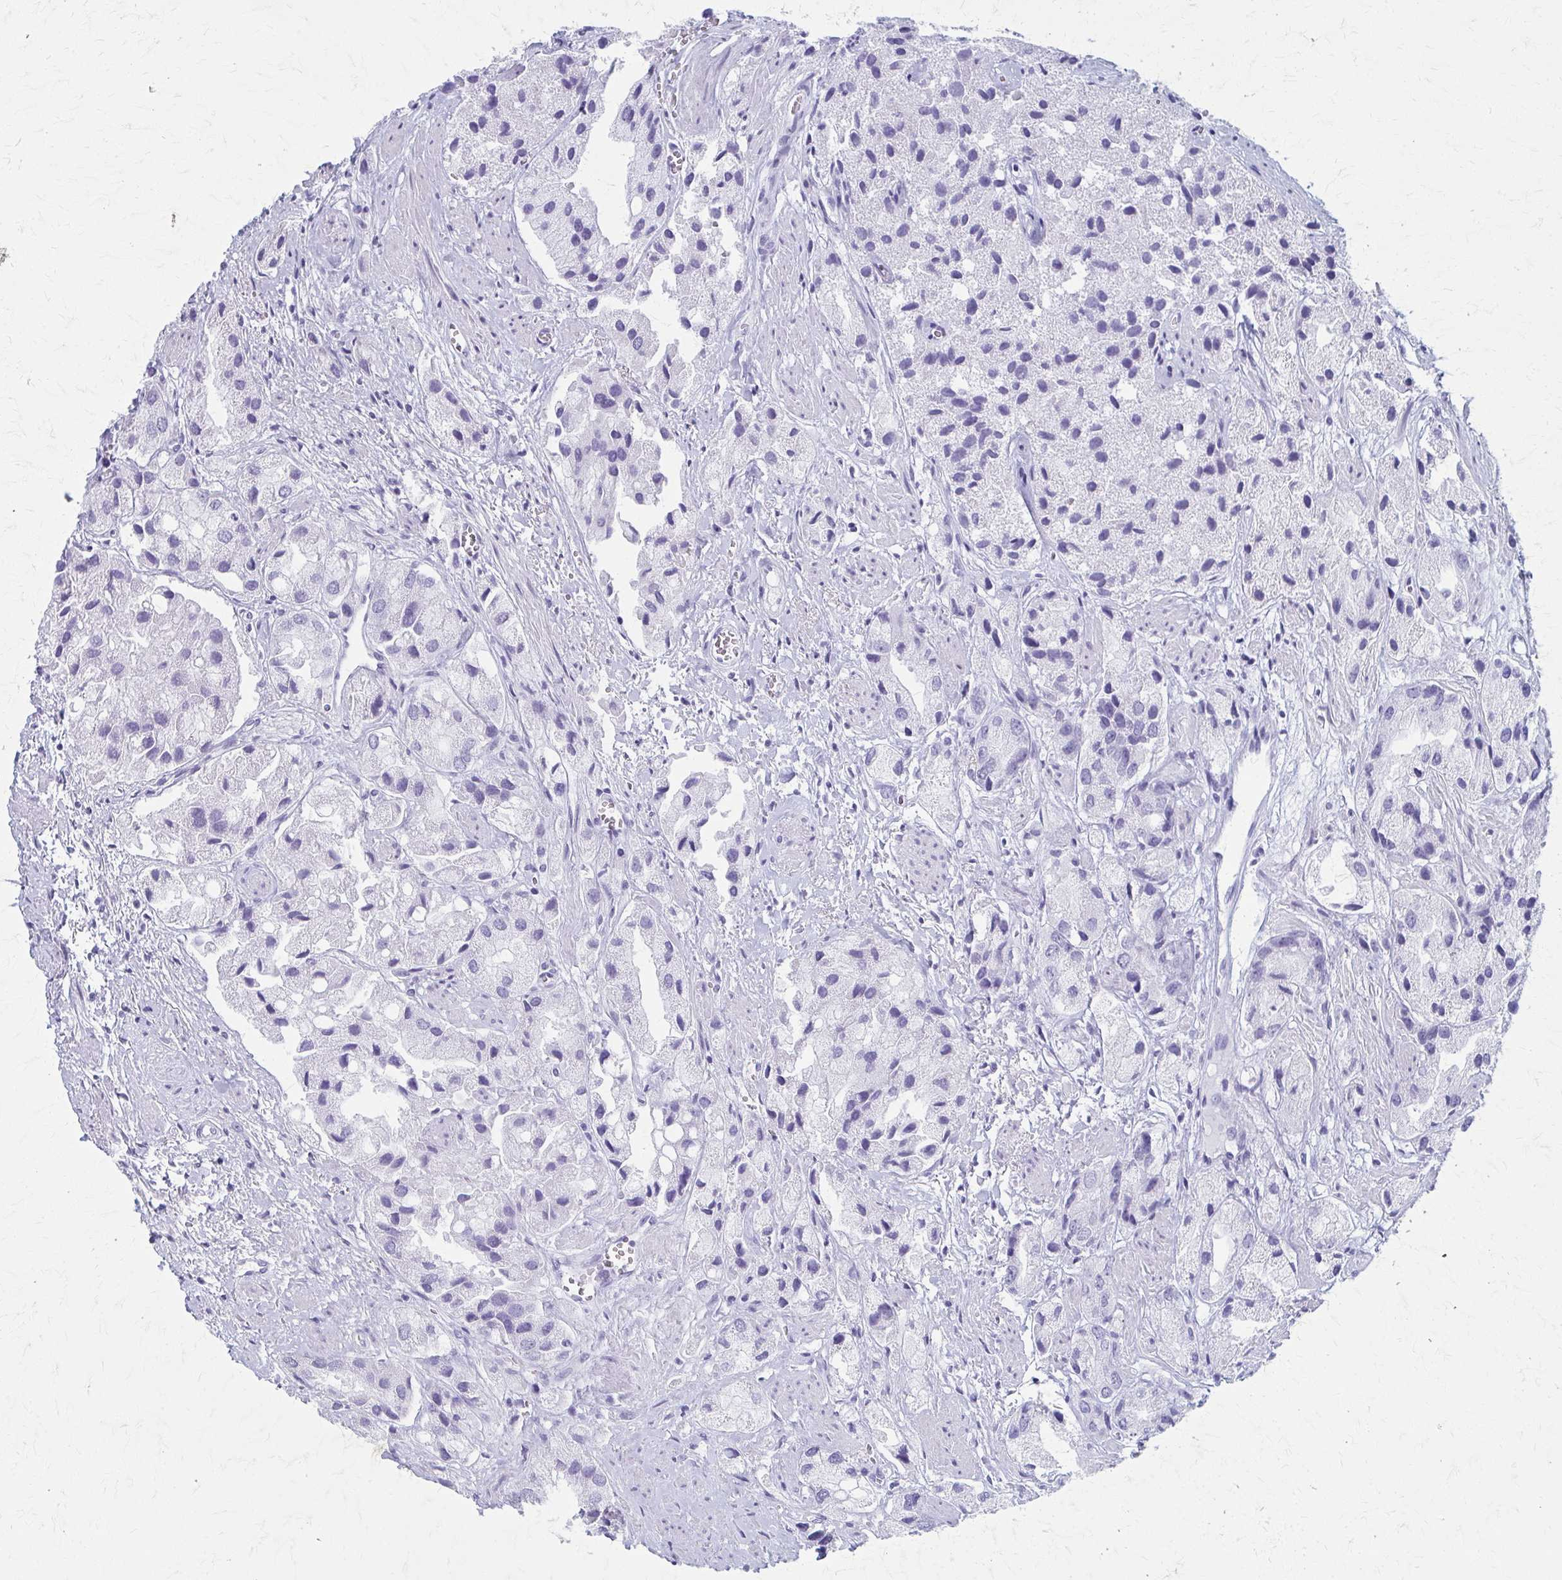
{"staining": {"intensity": "negative", "quantity": "none", "location": "none"}, "tissue": "prostate cancer", "cell_type": "Tumor cells", "image_type": "cancer", "snomed": [{"axis": "morphology", "description": "Adenocarcinoma, Low grade"}, {"axis": "topography", "description": "Prostate"}], "caption": "DAB immunohistochemical staining of human low-grade adenocarcinoma (prostate) reveals no significant positivity in tumor cells.", "gene": "CELF5", "patient": {"sex": "male", "age": 69}}